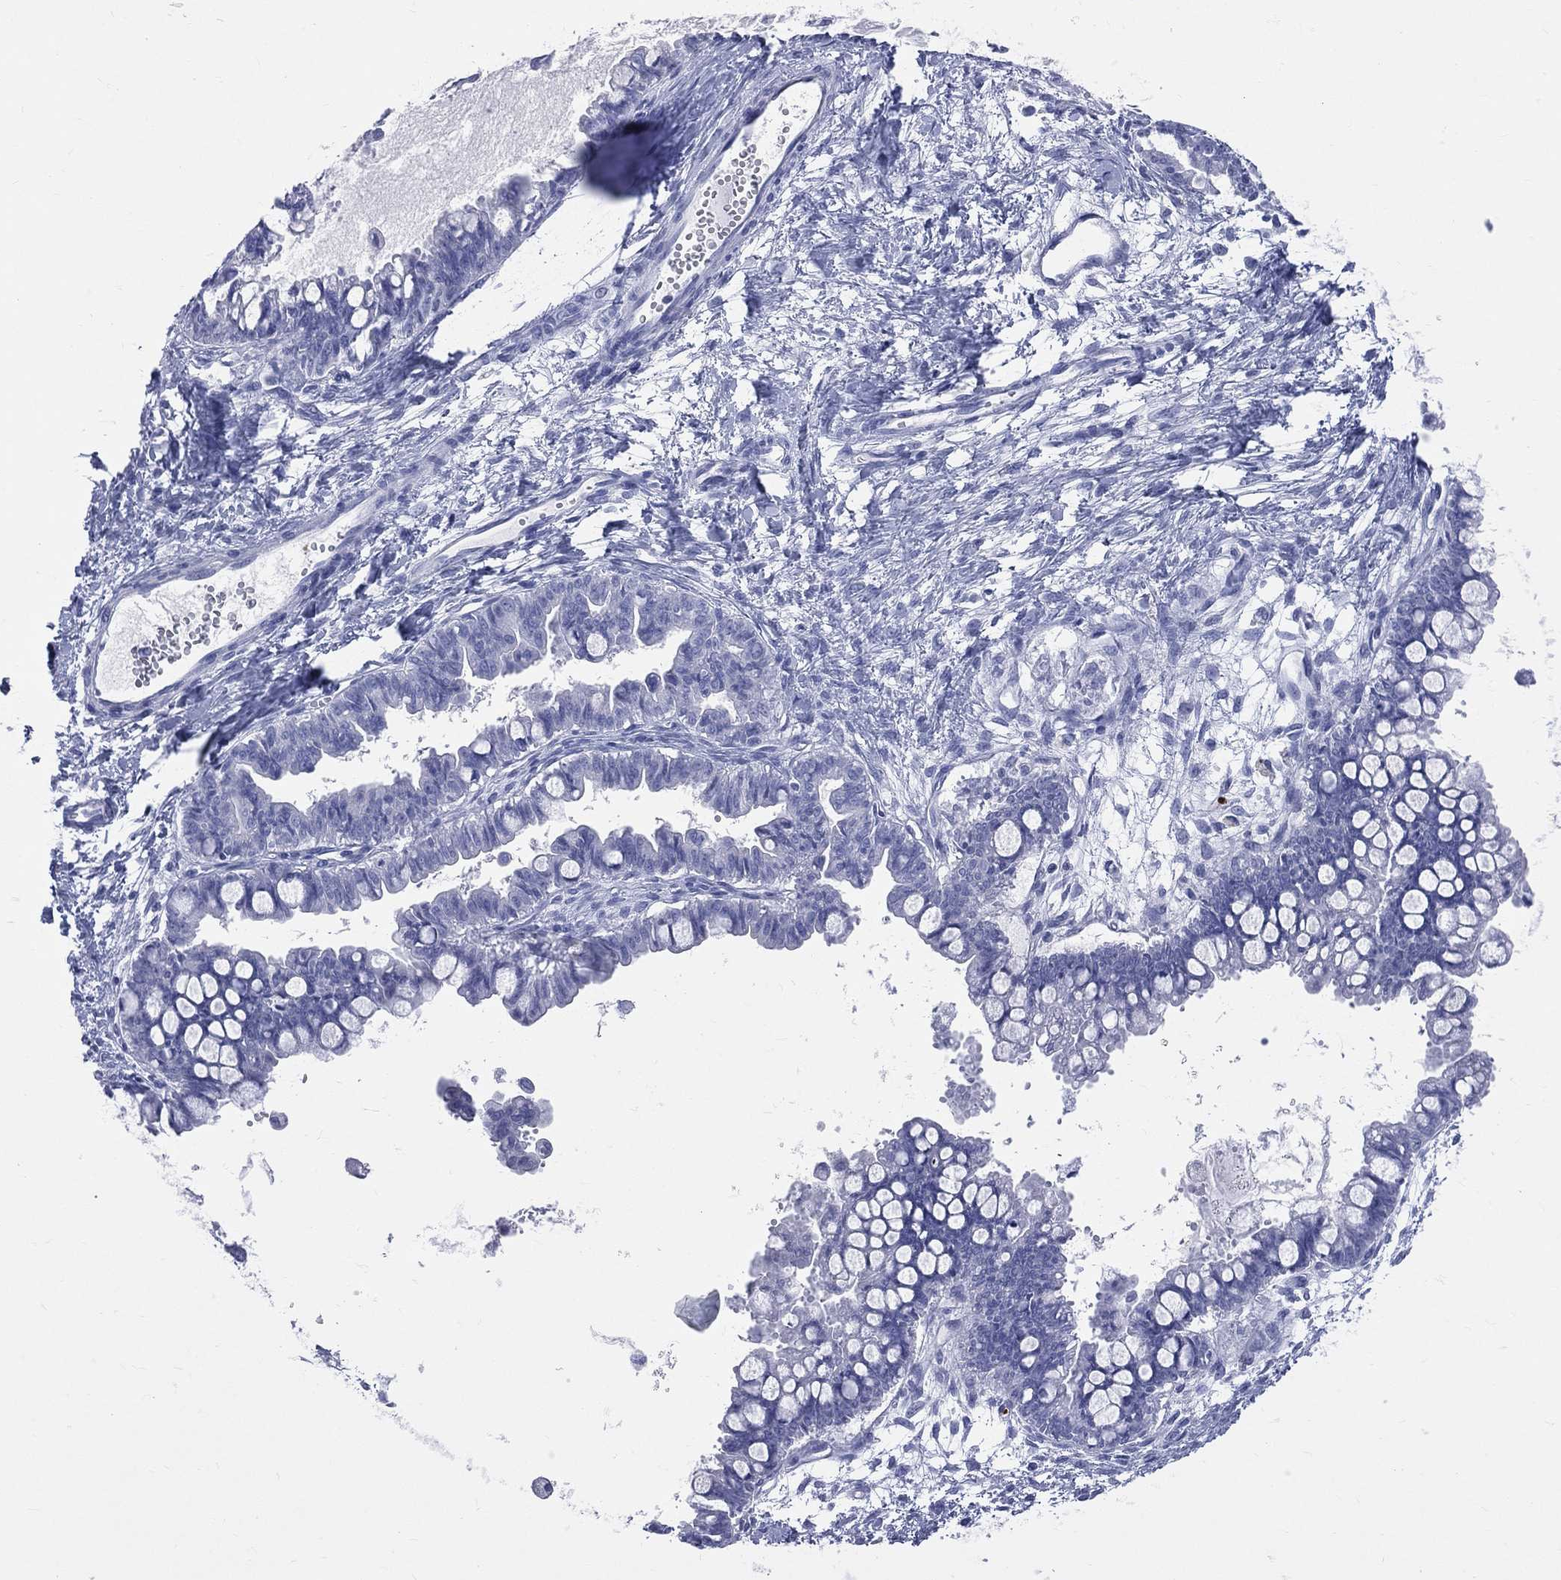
{"staining": {"intensity": "negative", "quantity": "none", "location": "none"}, "tissue": "ovarian cancer", "cell_type": "Tumor cells", "image_type": "cancer", "snomed": [{"axis": "morphology", "description": "Cystadenocarcinoma, mucinous, NOS"}, {"axis": "topography", "description": "Ovary"}], "caption": "A high-resolution micrograph shows IHC staining of ovarian mucinous cystadenocarcinoma, which exhibits no significant staining in tumor cells.", "gene": "PGLYRP1", "patient": {"sex": "female", "age": 63}}